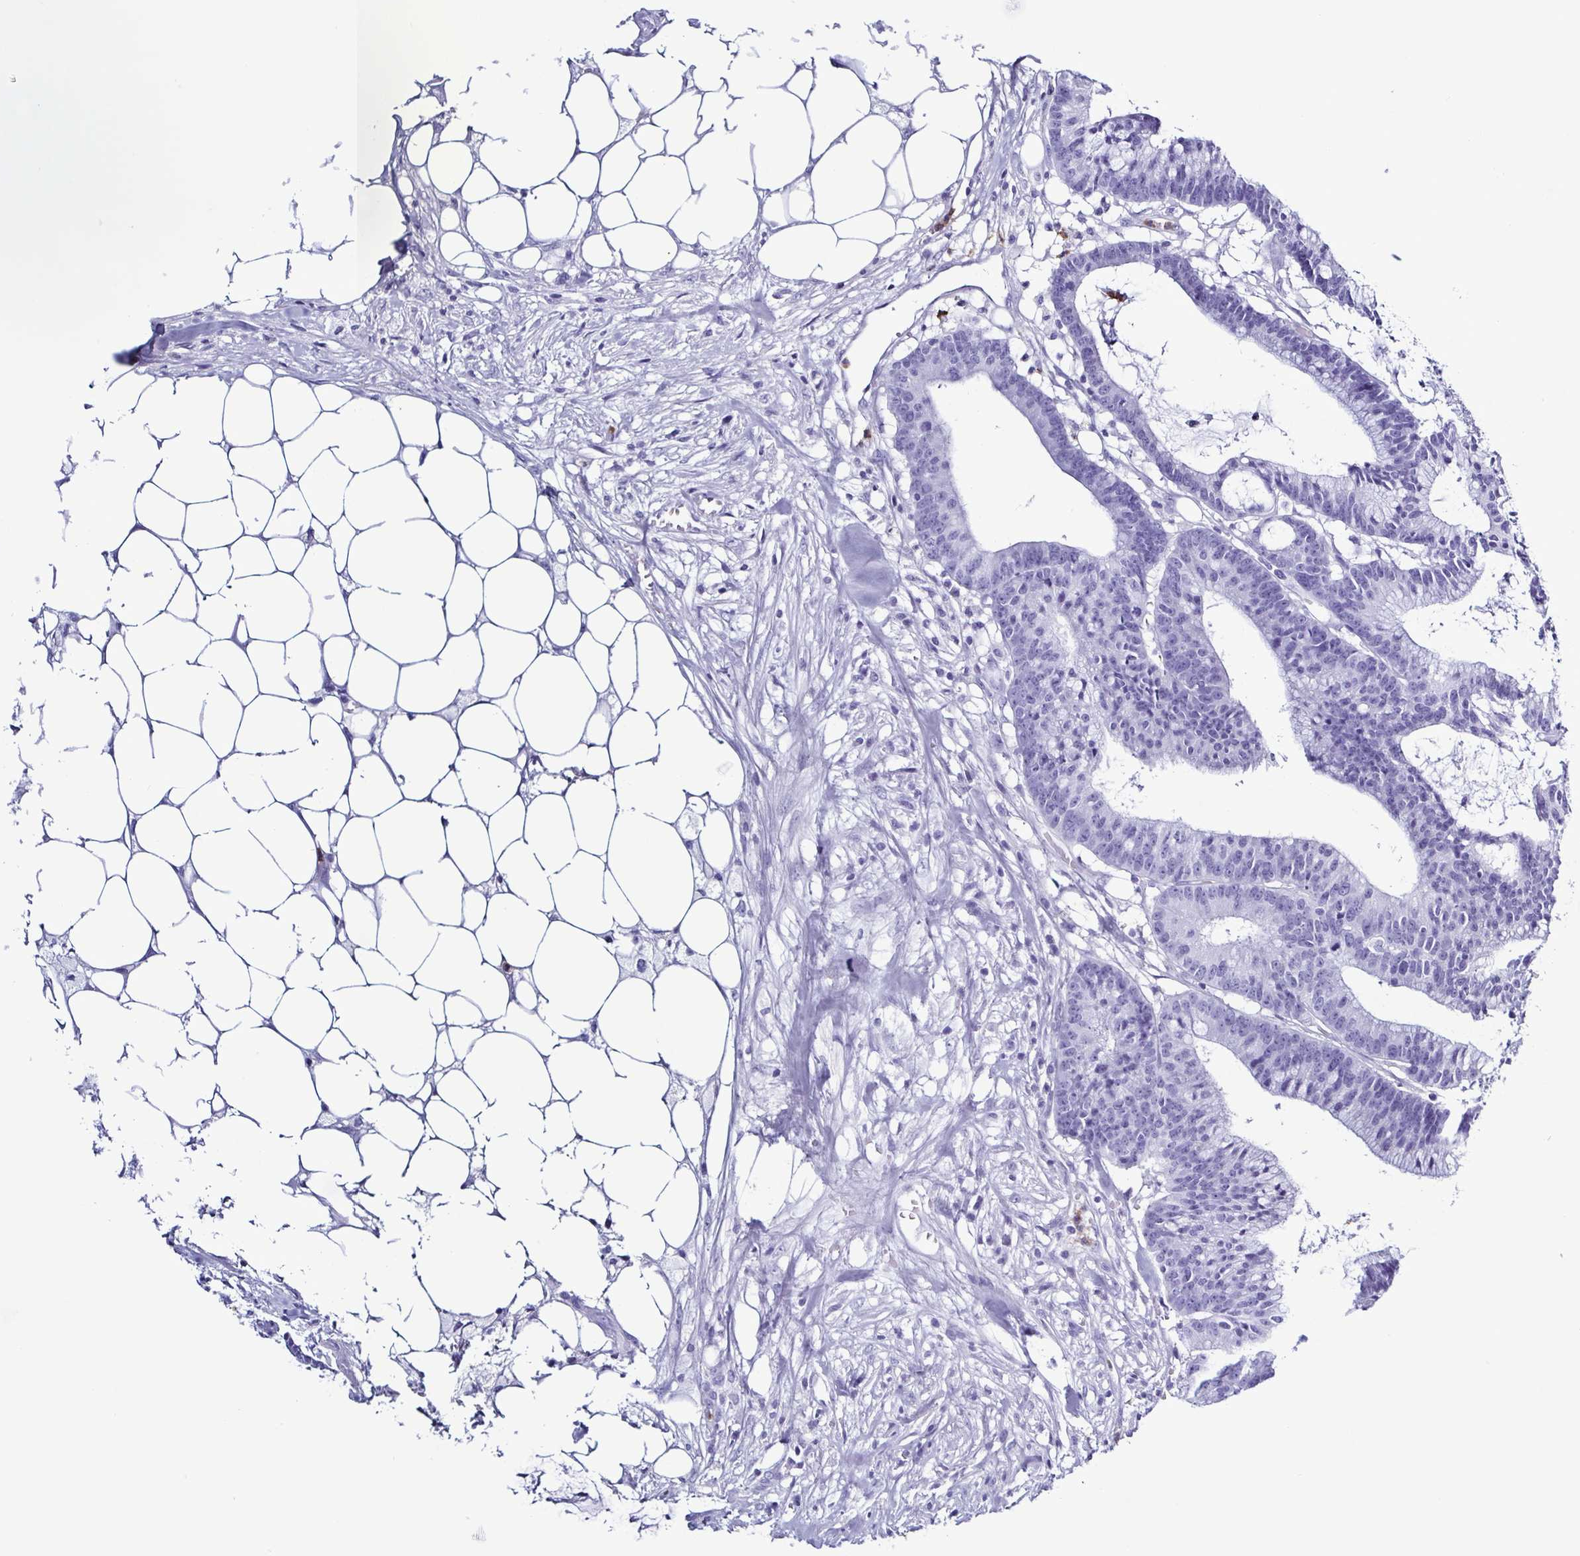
{"staining": {"intensity": "negative", "quantity": "none", "location": "none"}, "tissue": "colorectal cancer", "cell_type": "Tumor cells", "image_type": "cancer", "snomed": [{"axis": "morphology", "description": "Adenocarcinoma, NOS"}, {"axis": "topography", "description": "Colon"}], "caption": "Adenocarcinoma (colorectal) was stained to show a protein in brown. There is no significant staining in tumor cells. (DAB (3,3'-diaminobenzidine) immunohistochemistry (IHC) with hematoxylin counter stain).", "gene": "LTF", "patient": {"sex": "female", "age": 78}}